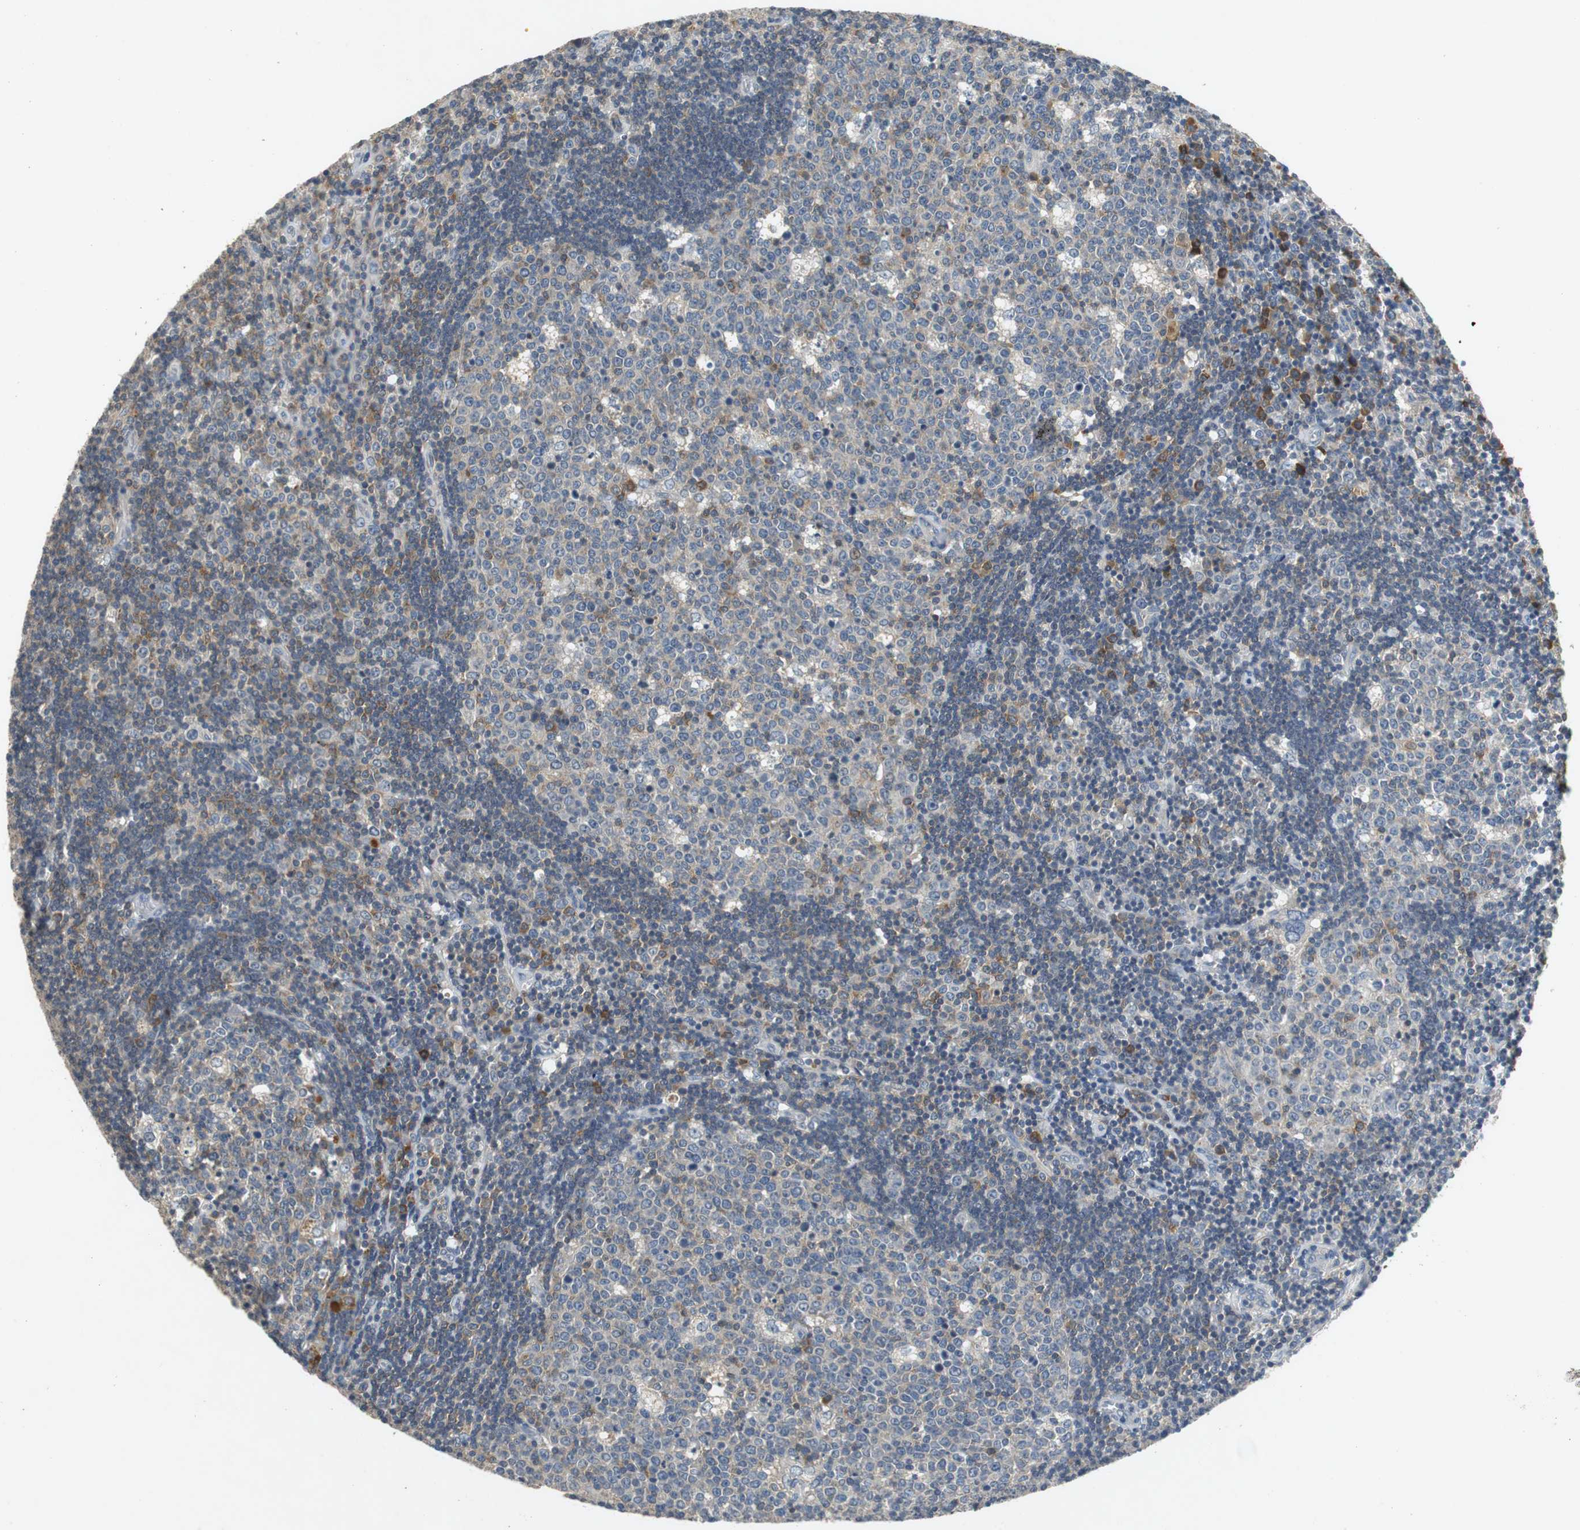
{"staining": {"intensity": "moderate", "quantity": "<25%", "location": "cytoplasmic/membranous"}, "tissue": "lymph node", "cell_type": "Germinal center cells", "image_type": "normal", "snomed": [{"axis": "morphology", "description": "Normal tissue, NOS"}, {"axis": "topography", "description": "Lymph node"}, {"axis": "topography", "description": "Salivary gland"}], "caption": "Approximately <25% of germinal center cells in benign human lymph node demonstrate moderate cytoplasmic/membranous protein positivity as visualized by brown immunohistochemical staining.", "gene": "GLCCI1", "patient": {"sex": "male", "age": 8}}